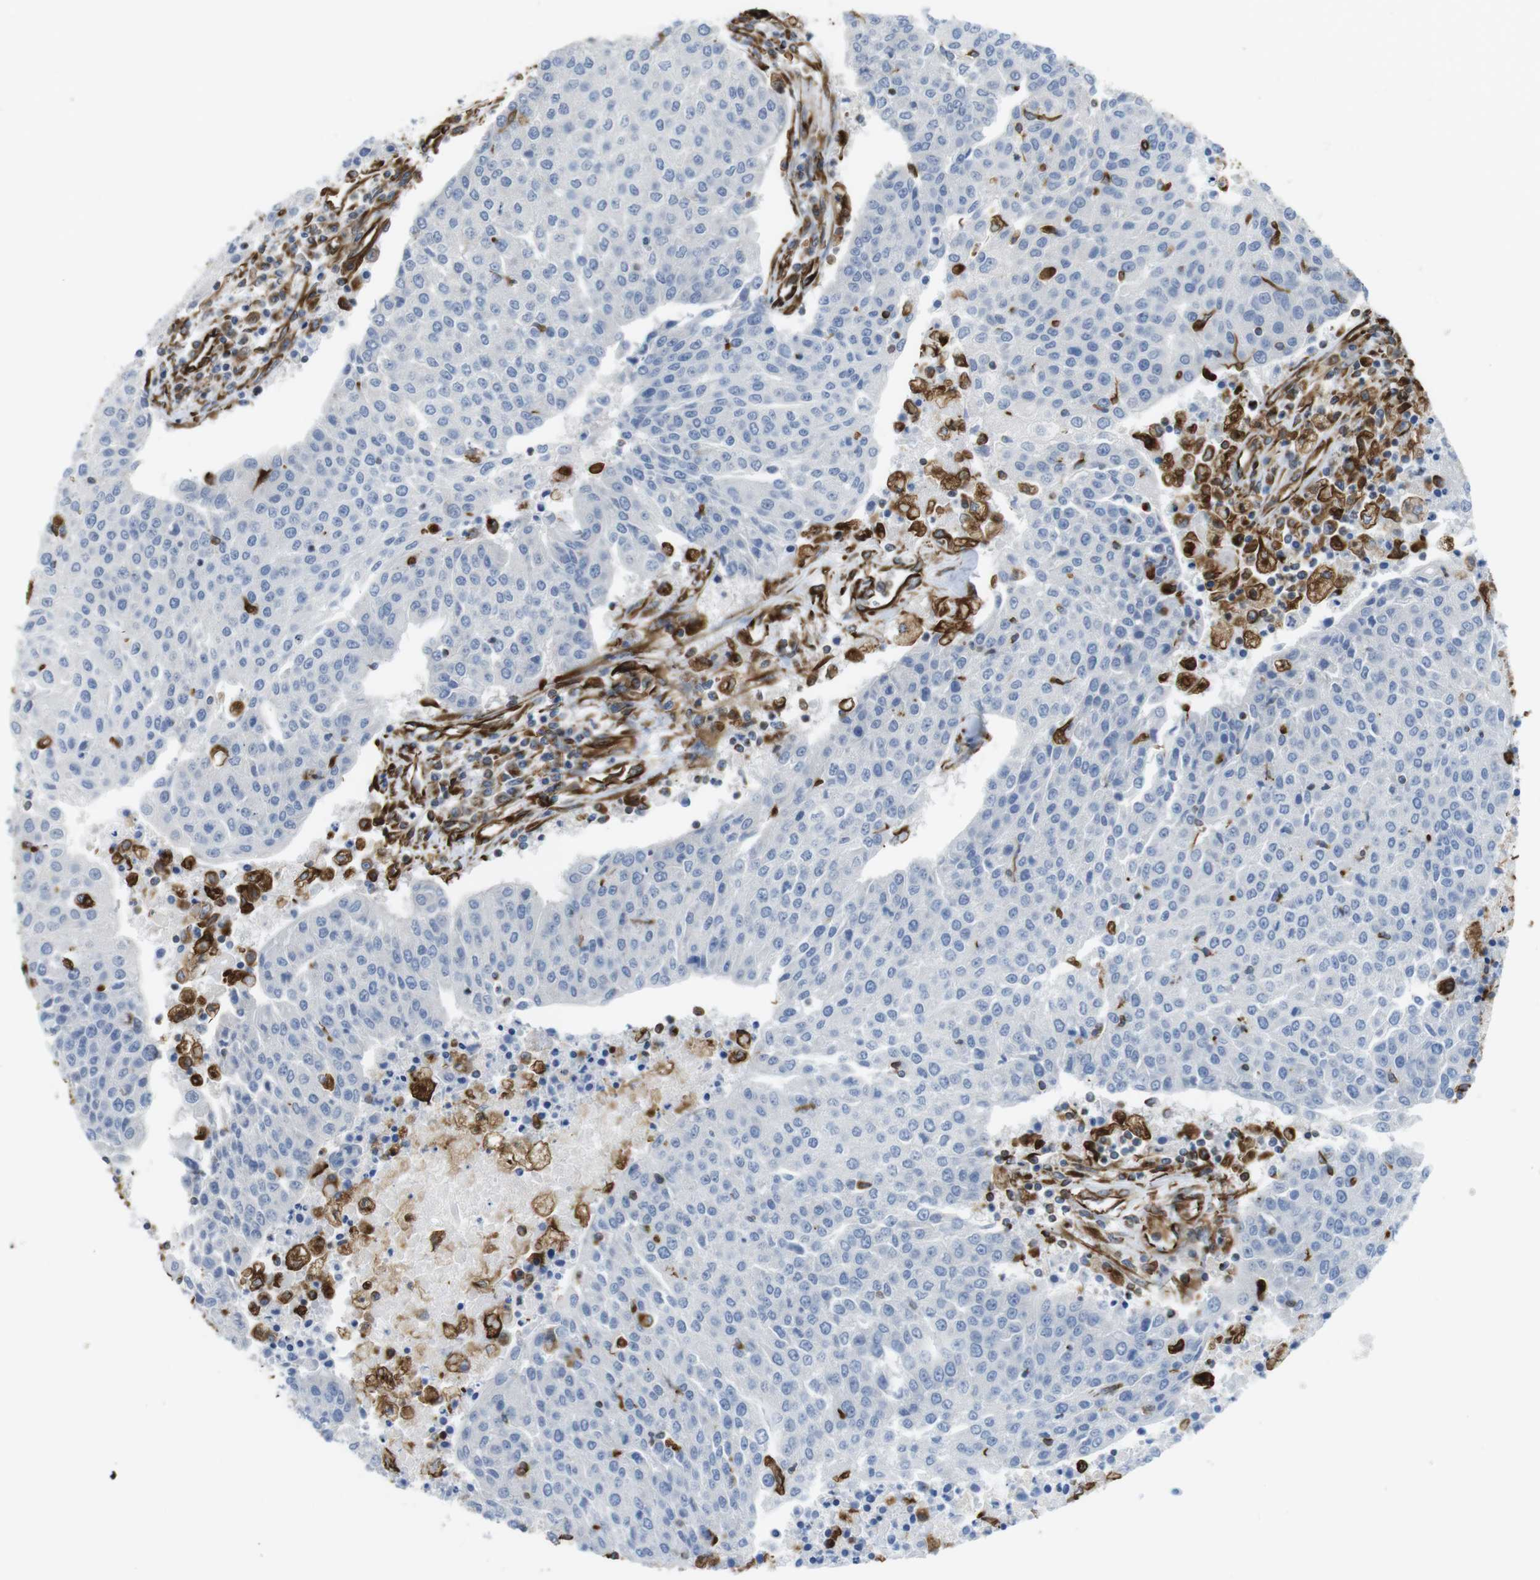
{"staining": {"intensity": "negative", "quantity": "none", "location": "none"}, "tissue": "urothelial cancer", "cell_type": "Tumor cells", "image_type": "cancer", "snomed": [{"axis": "morphology", "description": "Urothelial carcinoma, High grade"}, {"axis": "topography", "description": "Urinary bladder"}], "caption": "Immunohistochemical staining of human urothelial cancer demonstrates no significant expression in tumor cells.", "gene": "RALGPS1", "patient": {"sex": "female", "age": 85}}